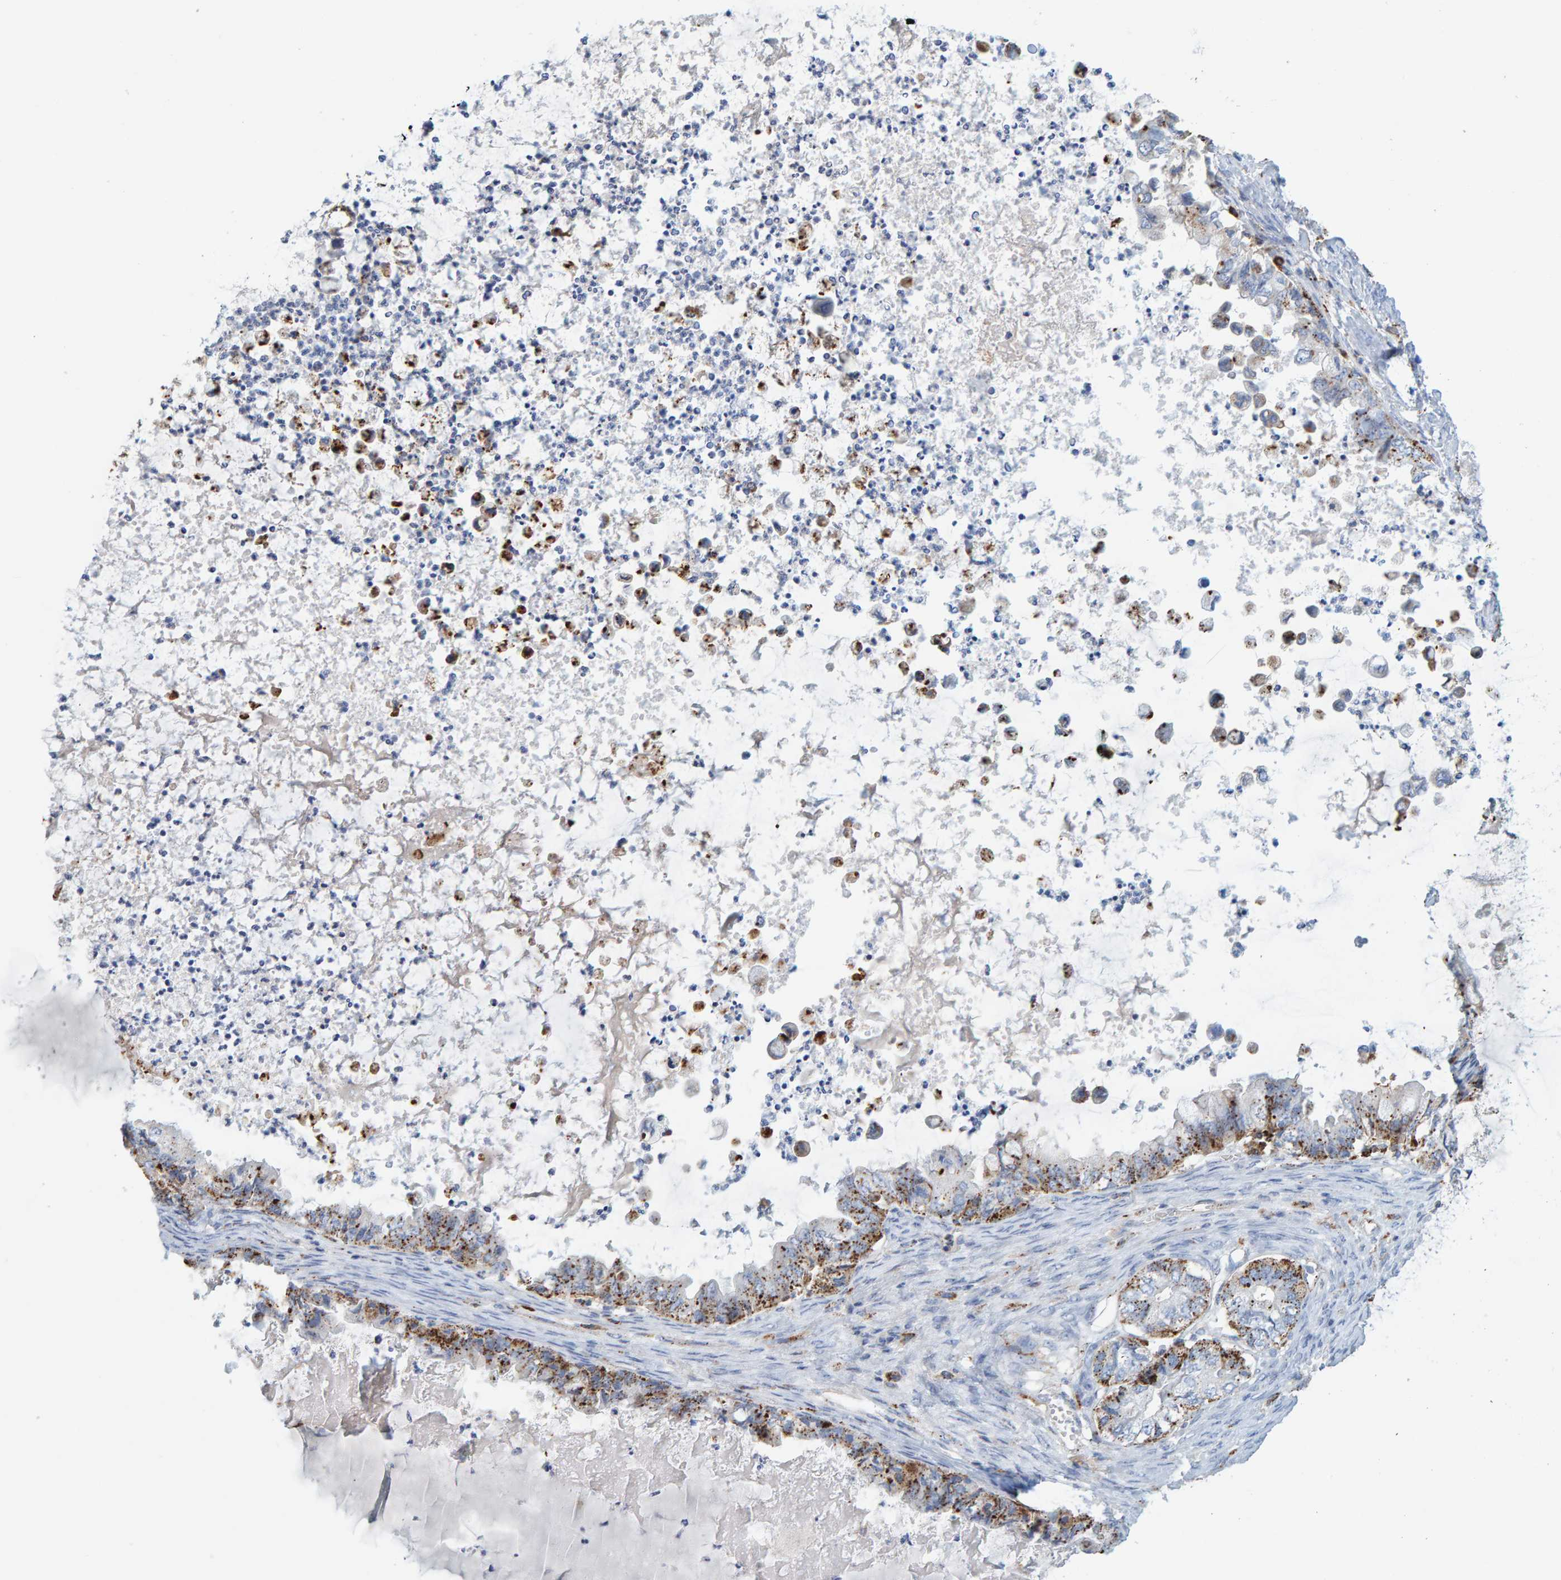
{"staining": {"intensity": "moderate", "quantity": ">75%", "location": "cytoplasmic/membranous"}, "tissue": "ovarian cancer", "cell_type": "Tumor cells", "image_type": "cancer", "snomed": [{"axis": "morphology", "description": "Cystadenocarcinoma, mucinous, NOS"}, {"axis": "topography", "description": "Ovary"}], "caption": "High-magnification brightfield microscopy of mucinous cystadenocarcinoma (ovarian) stained with DAB (3,3'-diaminobenzidine) (brown) and counterstained with hematoxylin (blue). tumor cells exhibit moderate cytoplasmic/membranous staining is appreciated in about>75% of cells. (Brightfield microscopy of DAB IHC at high magnification).", "gene": "BIN3", "patient": {"sex": "female", "age": 80}}